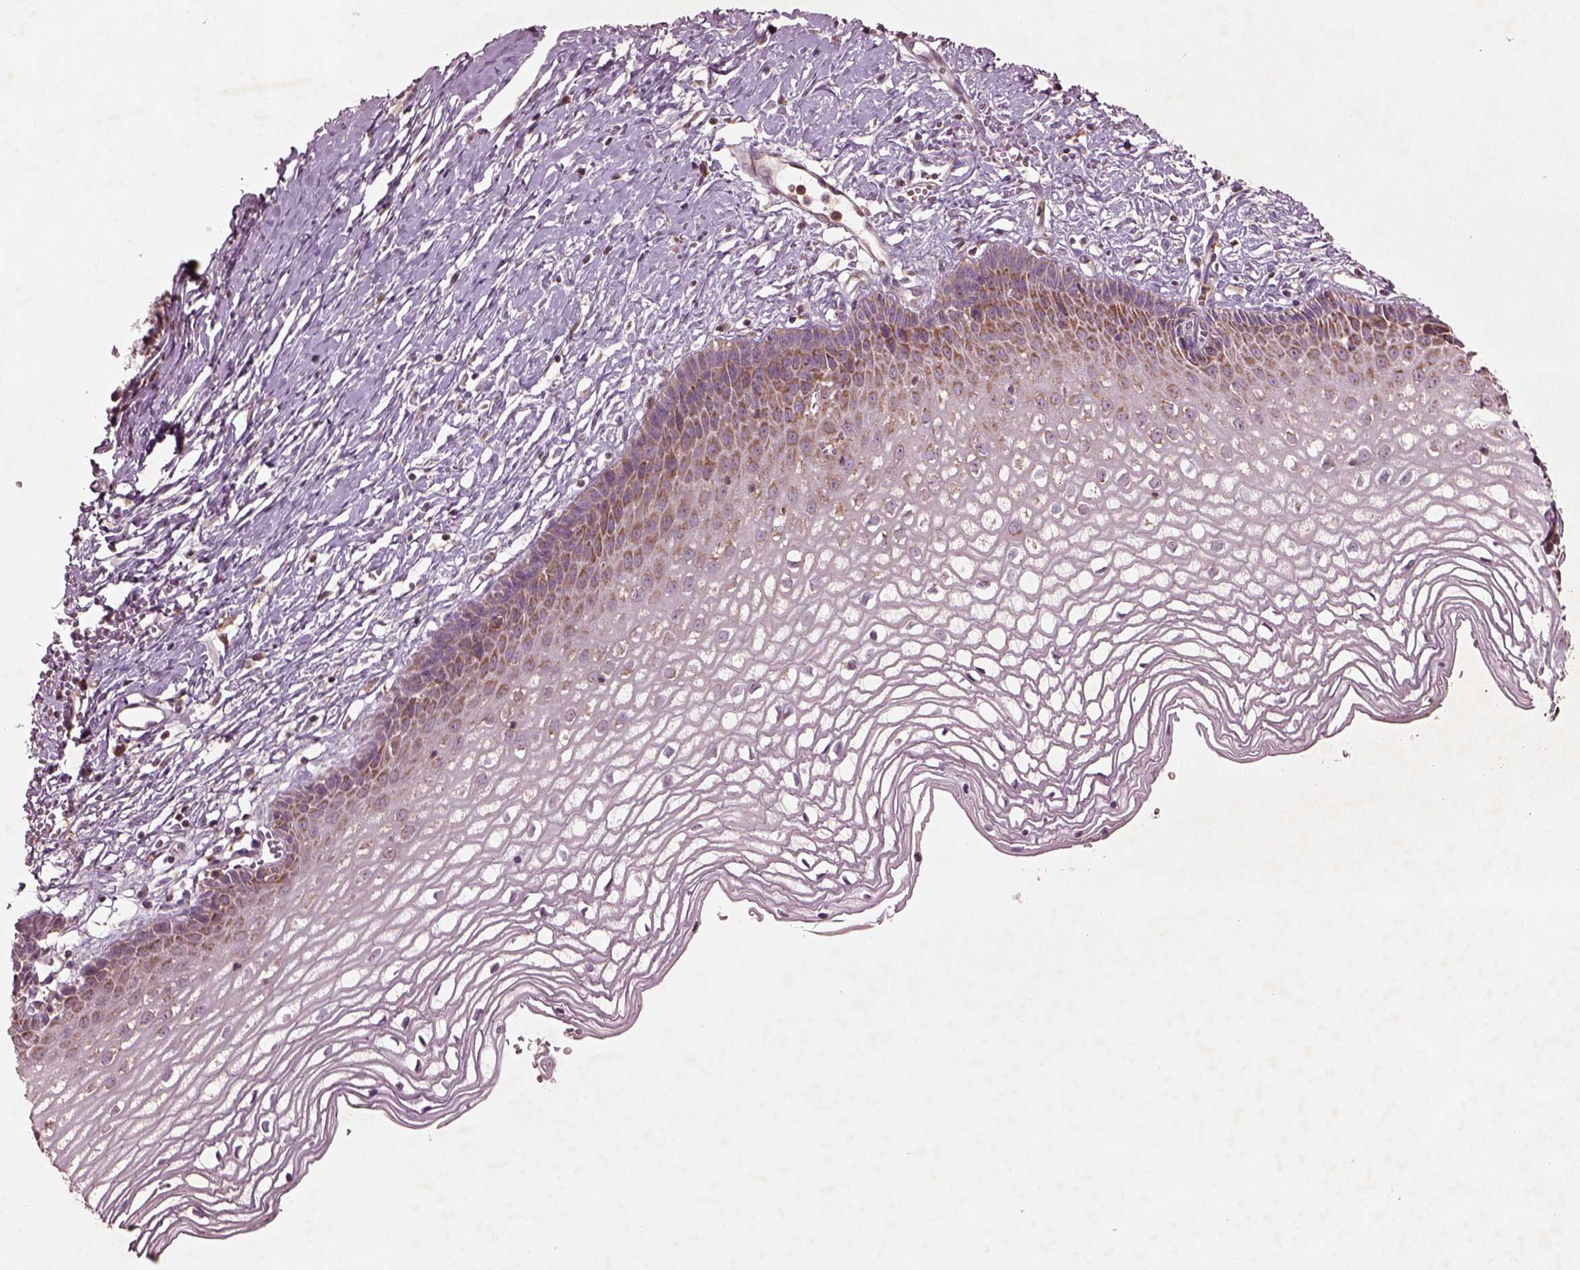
{"staining": {"intensity": "moderate", "quantity": "25%-75%", "location": "cytoplasmic/membranous"}, "tissue": "cervix", "cell_type": "Squamous epithelial cells", "image_type": "normal", "snomed": [{"axis": "morphology", "description": "Normal tissue, NOS"}, {"axis": "topography", "description": "Cervix"}], "caption": "Protein staining reveals moderate cytoplasmic/membranous staining in about 25%-75% of squamous epithelial cells in normal cervix.", "gene": "SLC25A31", "patient": {"sex": "female", "age": 40}}